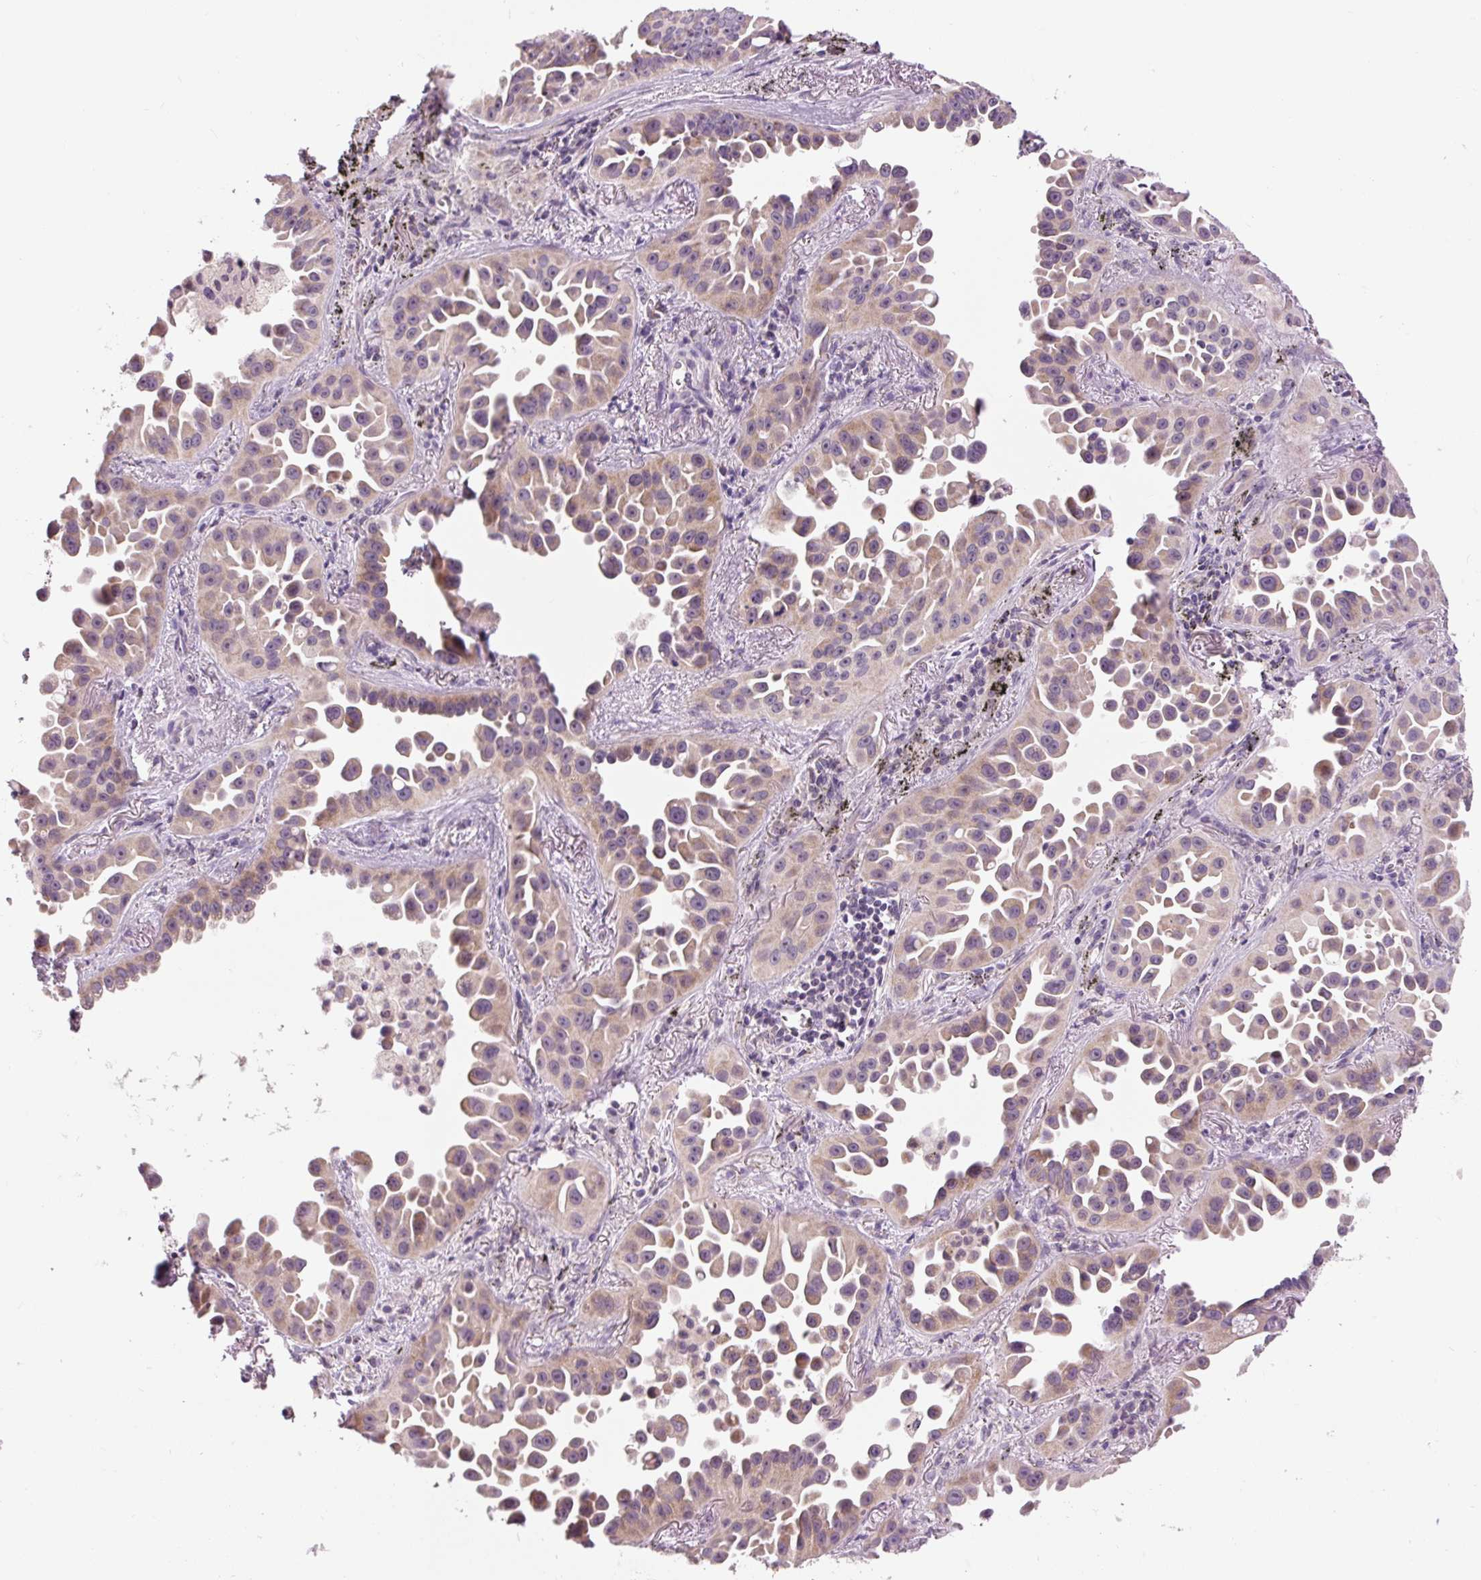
{"staining": {"intensity": "weak", "quantity": "25%-75%", "location": "cytoplasmic/membranous"}, "tissue": "lung cancer", "cell_type": "Tumor cells", "image_type": "cancer", "snomed": [{"axis": "morphology", "description": "Adenocarcinoma, NOS"}, {"axis": "topography", "description": "Lung"}], "caption": "Protein staining demonstrates weak cytoplasmic/membranous expression in about 25%-75% of tumor cells in lung adenocarcinoma. (Stains: DAB (3,3'-diaminobenzidine) in brown, nuclei in blue, Microscopy: brightfield microscopy at high magnification).", "gene": "FABP7", "patient": {"sex": "male", "age": 68}}